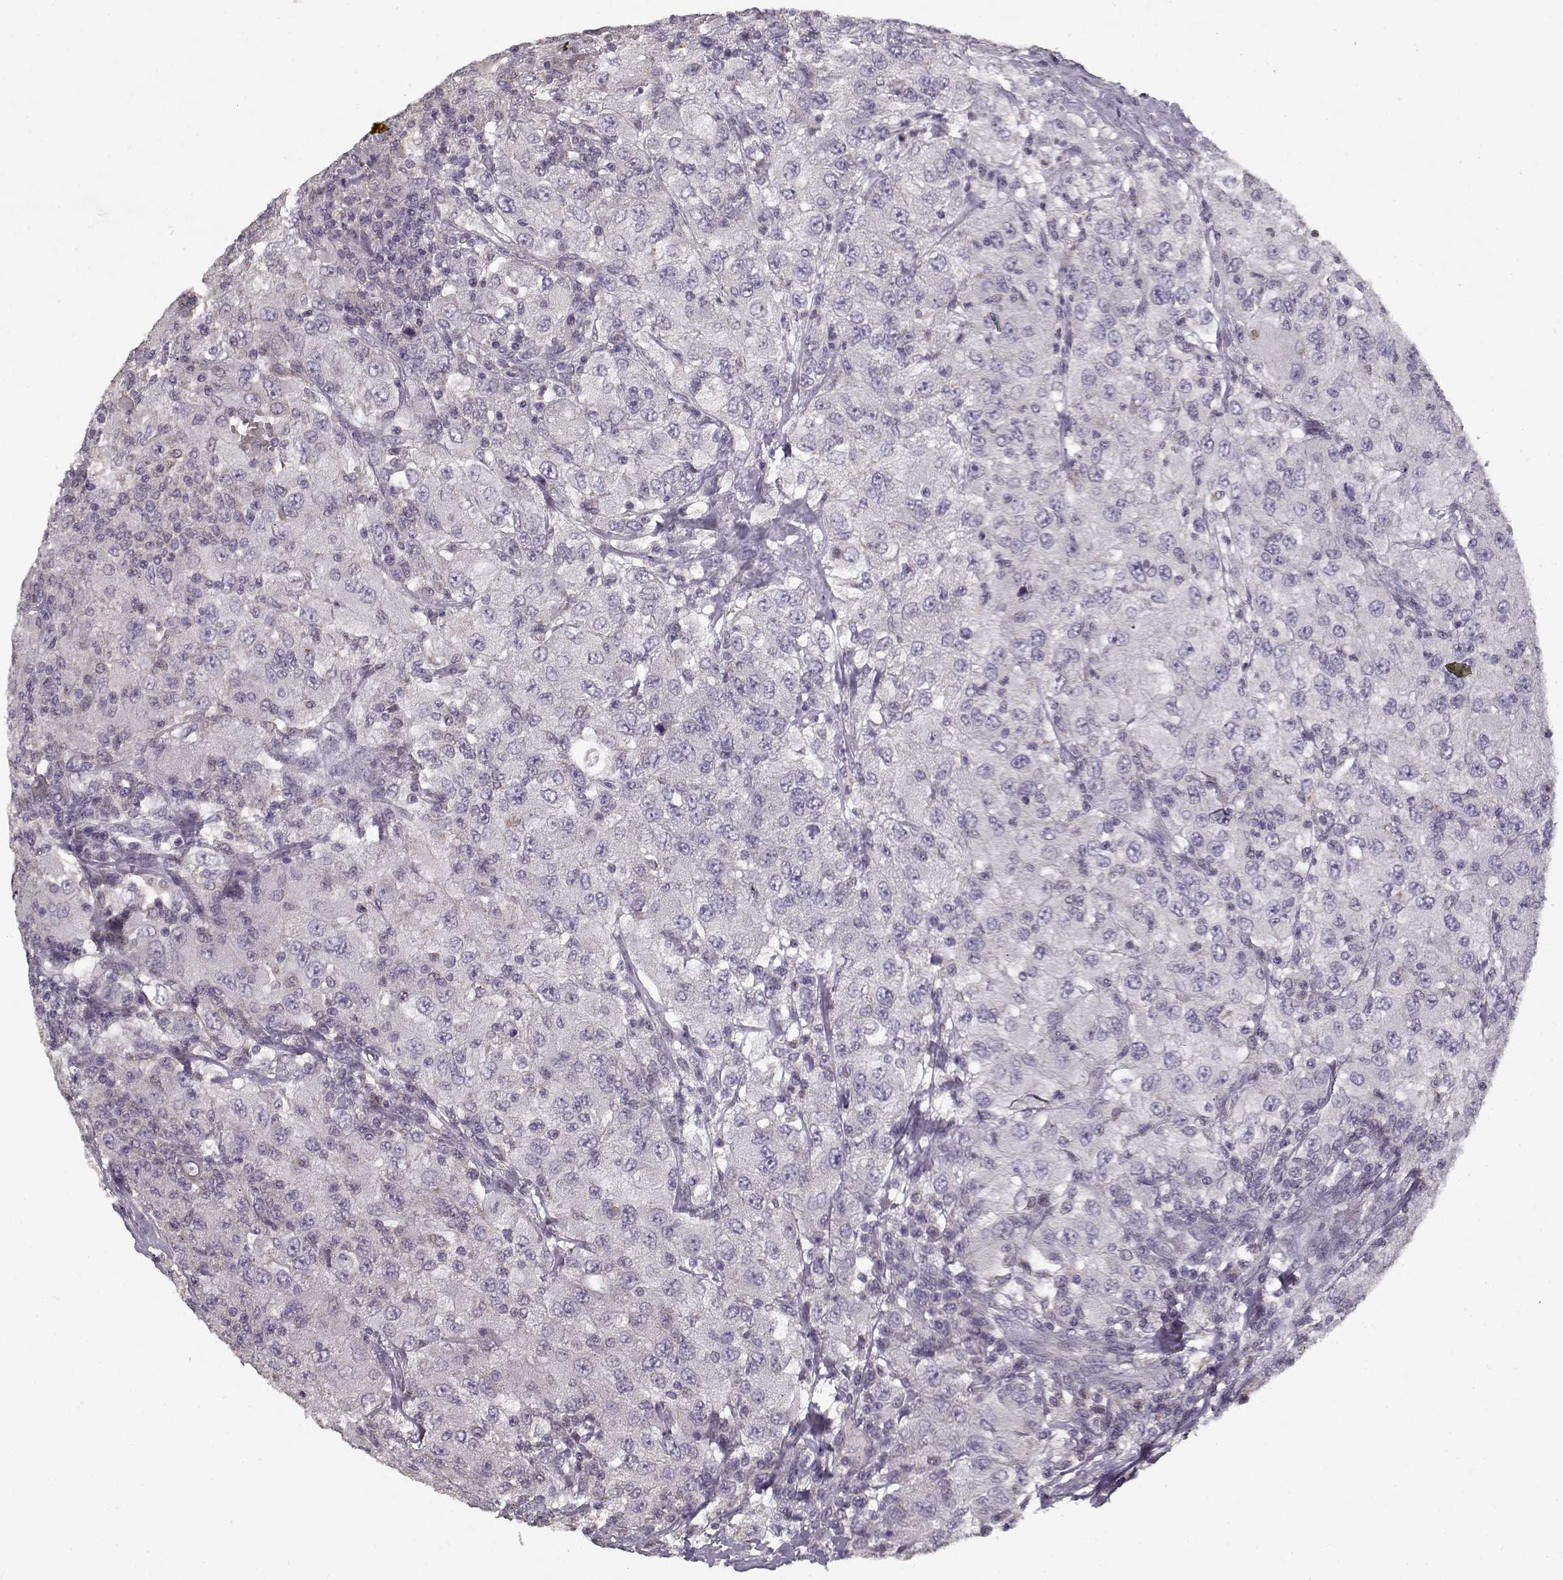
{"staining": {"intensity": "negative", "quantity": "none", "location": "none"}, "tissue": "renal cancer", "cell_type": "Tumor cells", "image_type": "cancer", "snomed": [{"axis": "morphology", "description": "Adenocarcinoma, NOS"}, {"axis": "topography", "description": "Kidney"}], "caption": "This histopathology image is of renal adenocarcinoma stained with immunohistochemistry (IHC) to label a protein in brown with the nuclei are counter-stained blue. There is no expression in tumor cells.", "gene": "LAMA2", "patient": {"sex": "female", "age": 67}}